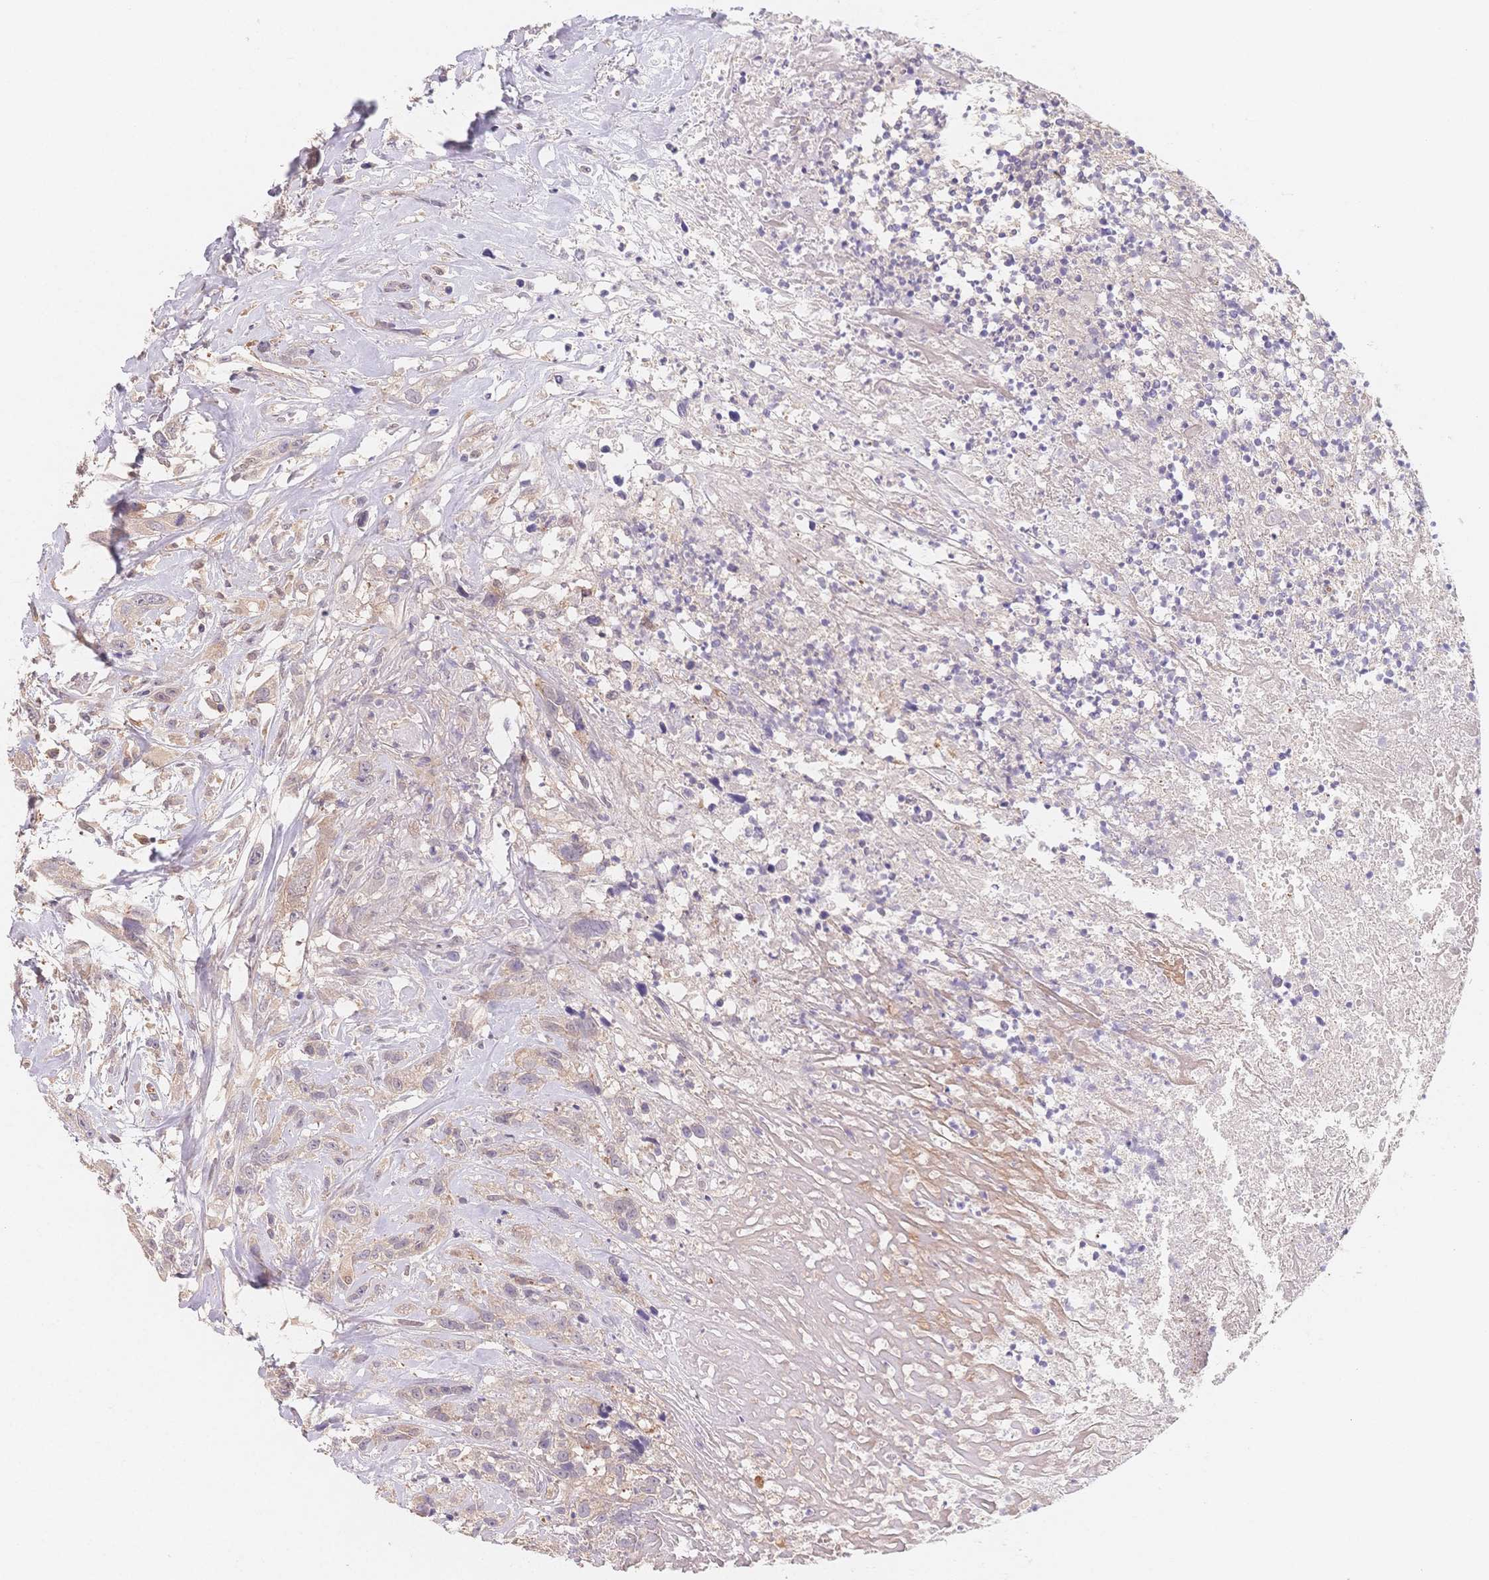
{"staining": {"intensity": "negative", "quantity": "none", "location": "none"}, "tissue": "head and neck cancer", "cell_type": "Tumor cells", "image_type": "cancer", "snomed": [{"axis": "morphology", "description": "Squamous cell carcinoma, NOS"}, {"axis": "topography", "description": "Head-Neck"}], "caption": "This is a micrograph of immunohistochemistry staining of head and neck squamous cell carcinoma, which shows no expression in tumor cells.", "gene": "C12orf75", "patient": {"sex": "male", "age": 57}}